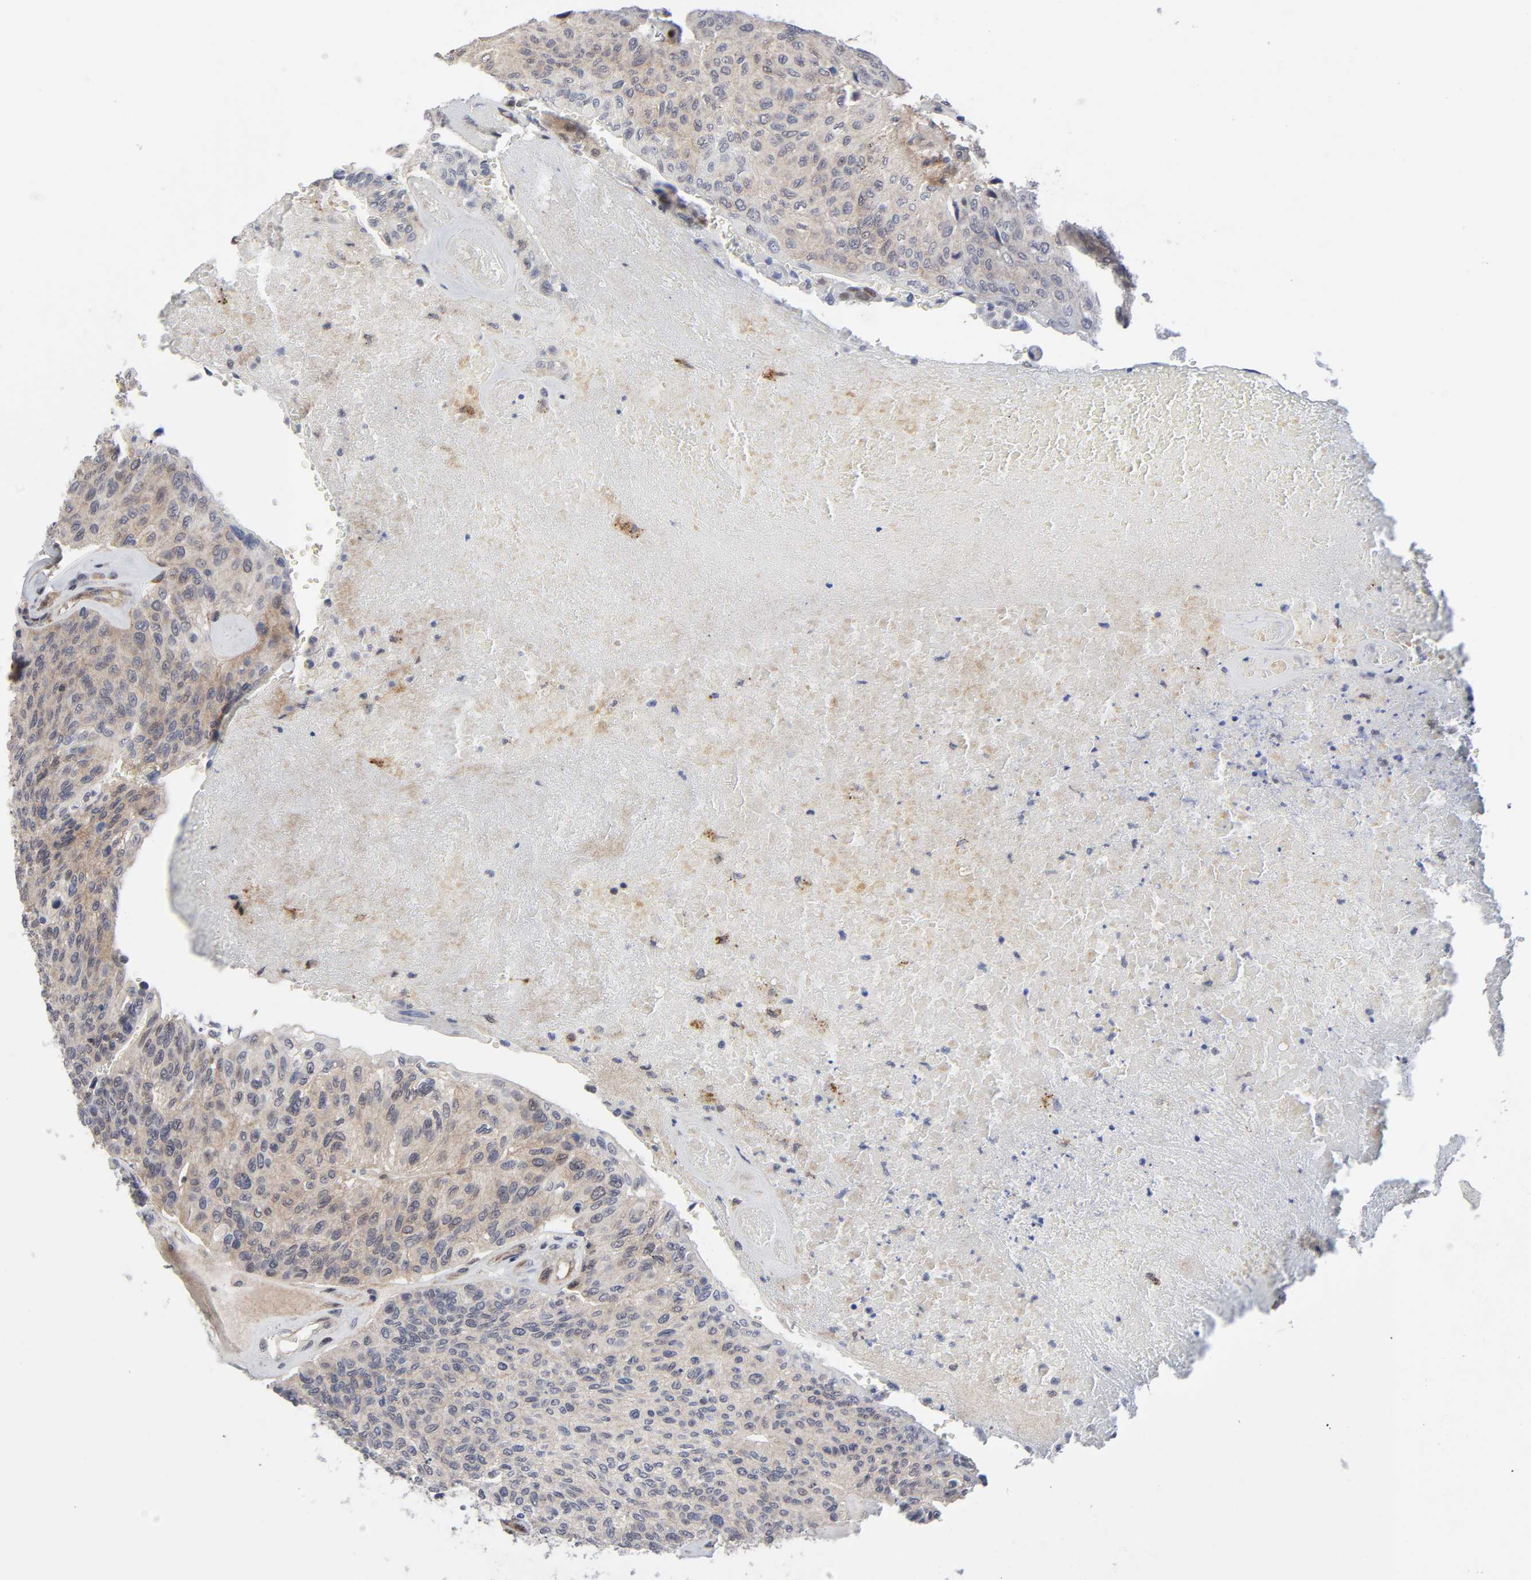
{"staining": {"intensity": "weak", "quantity": ">75%", "location": "cytoplasmic/membranous"}, "tissue": "urothelial cancer", "cell_type": "Tumor cells", "image_type": "cancer", "snomed": [{"axis": "morphology", "description": "Urothelial carcinoma, High grade"}, {"axis": "topography", "description": "Urinary bladder"}], "caption": "Immunohistochemical staining of human urothelial carcinoma (high-grade) demonstrates low levels of weak cytoplasmic/membranous protein expression in about >75% of tumor cells.", "gene": "CASP9", "patient": {"sex": "male", "age": 66}}